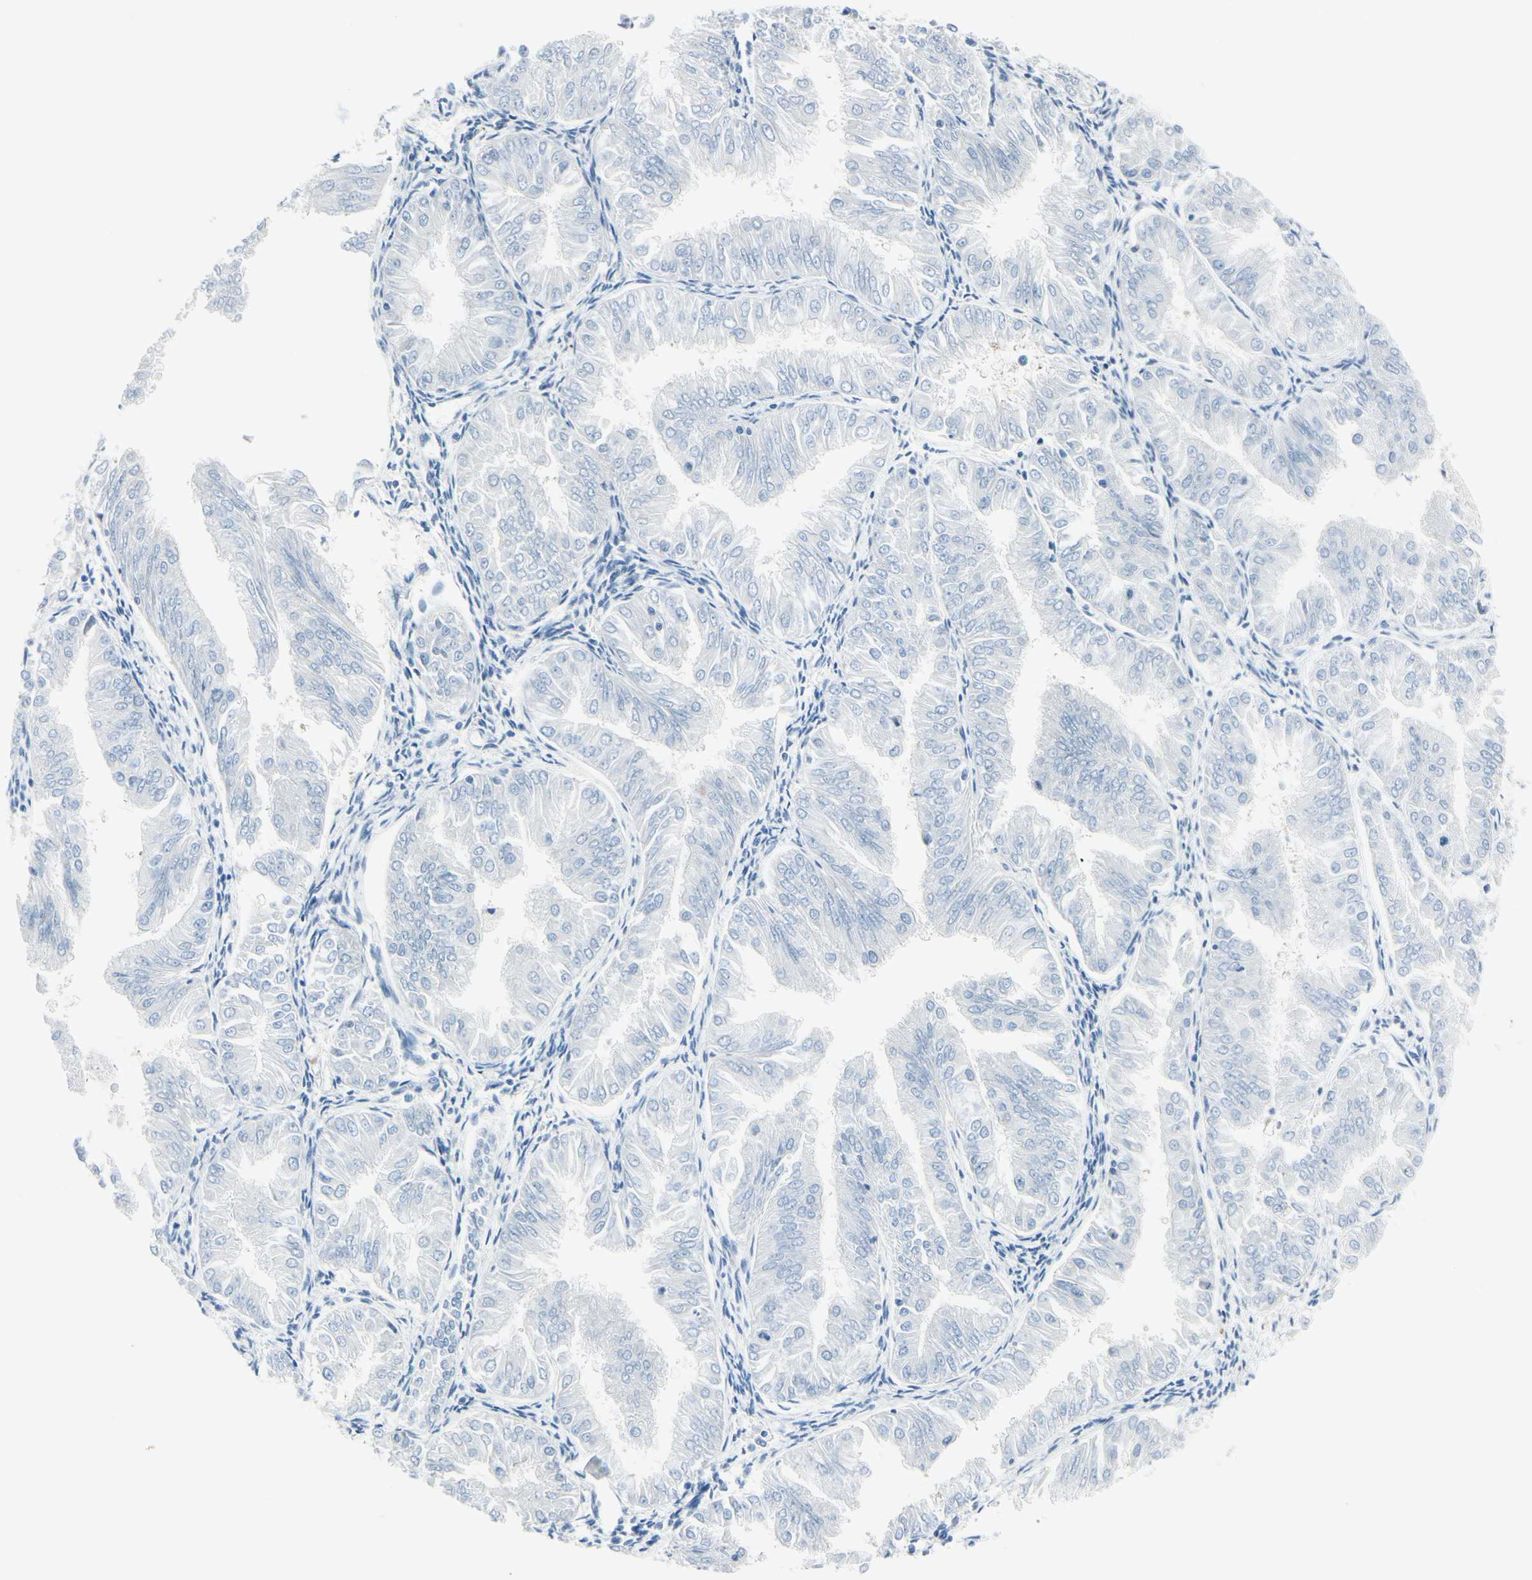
{"staining": {"intensity": "negative", "quantity": "none", "location": "none"}, "tissue": "endometrial cancer", "cell_type": "Tumor cells", "image_type": "cancer", "snomed": [{"axis": "morphology", "description": "Adenocarcinoma, NOS"}, {"axis": "topography", "description": "Endometrium"}], "caption": "A high-resolution photomicrograph shows immunohistochemistry (IHC) staining of endometrial adenocarcinoma, which displays no significant positivity in tumor cells. The staining was performed using DAB (3,3'-diaminobenzidine) to visualize the protein expression in brown, while the nuclei were stained in blue with hematoxylin (Magnification: 20x).", "gene": "PEBP1", "patient": {"sex": "female", "age": 53}}